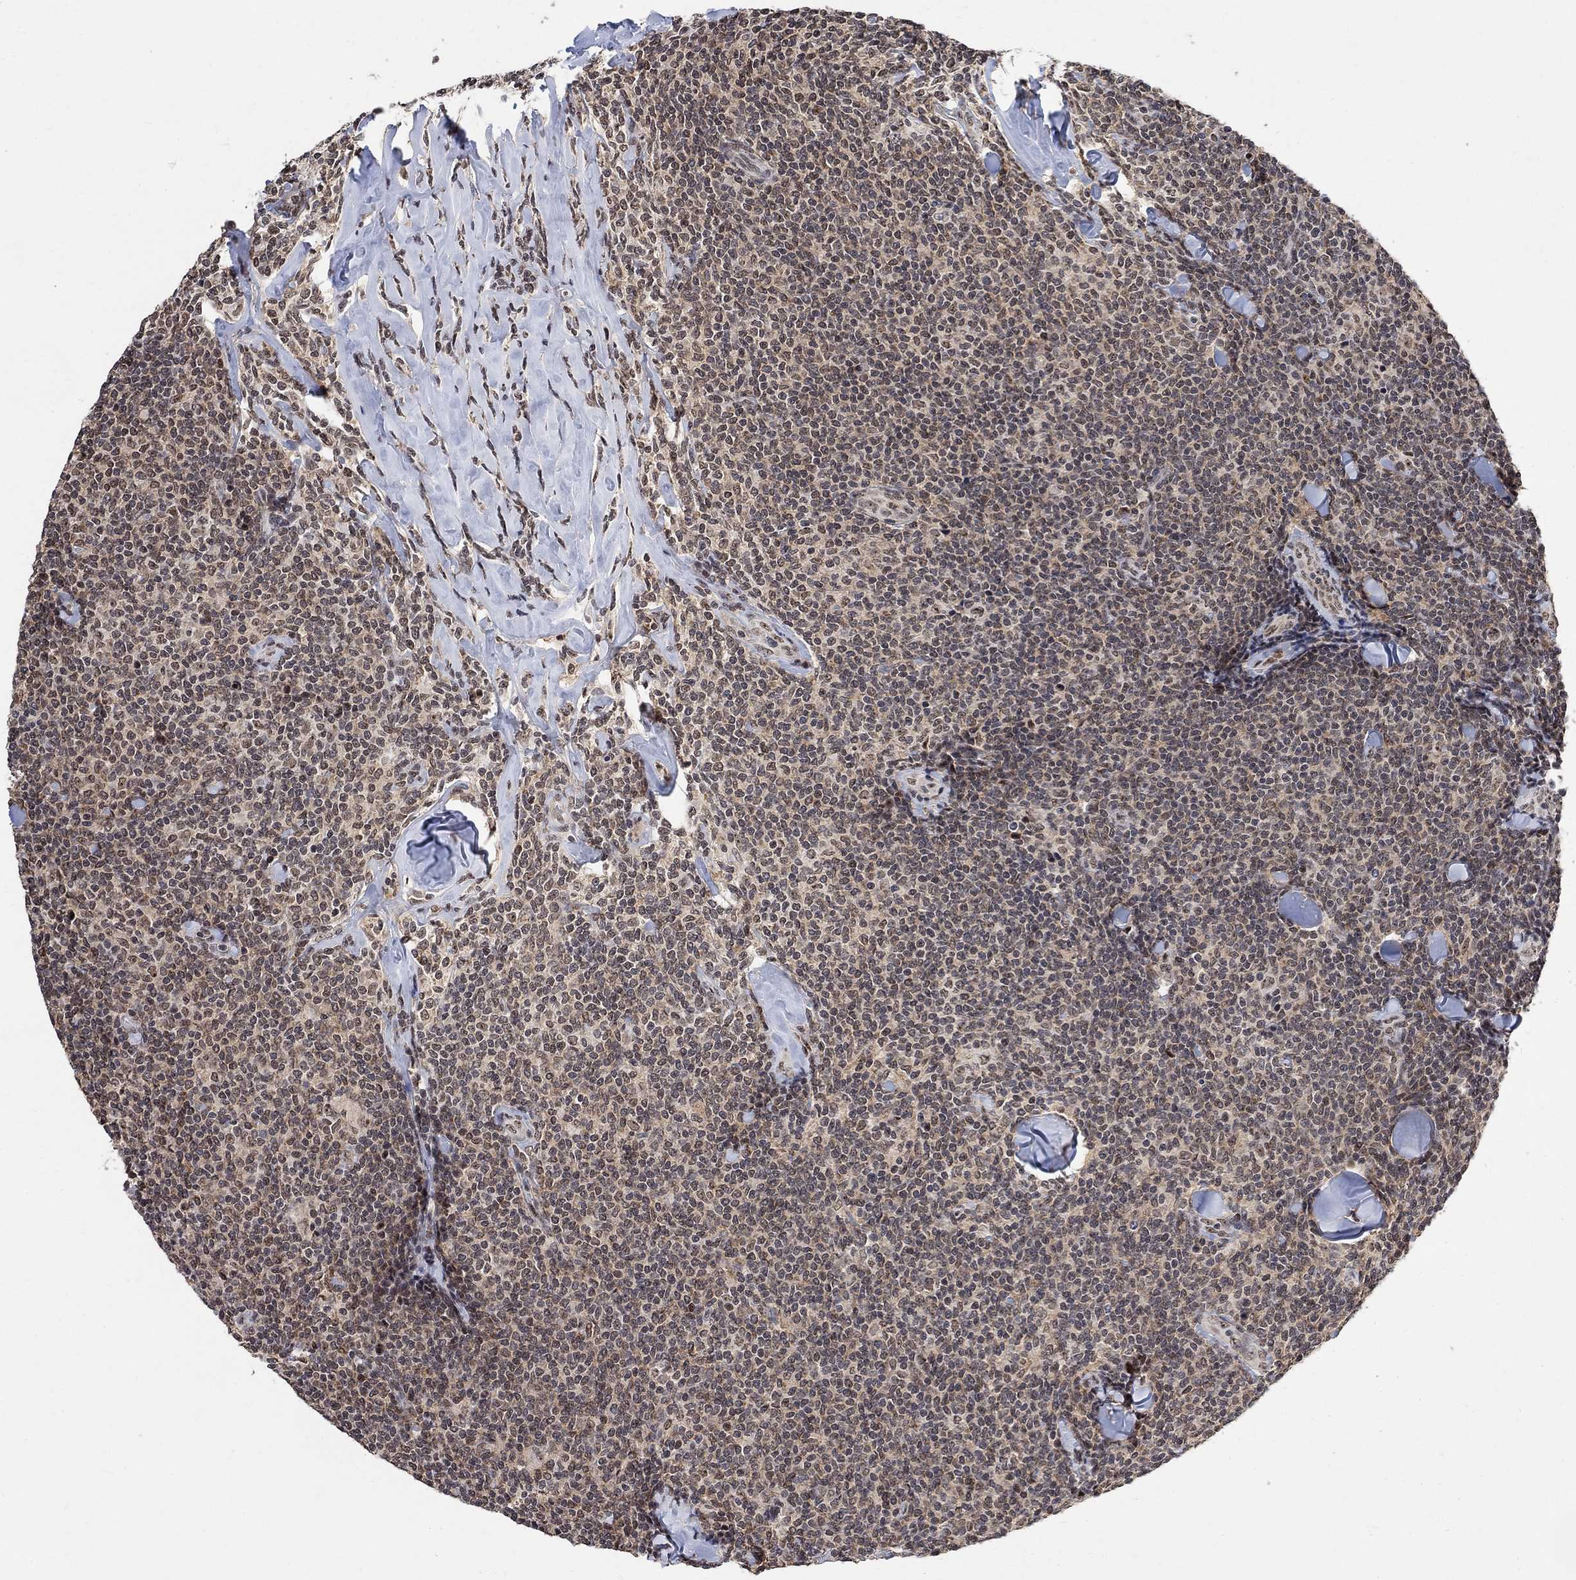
{"staining": {"intensity": "negative", "quantity": "none", "location": "none"}, "tissue": "lymphoma", "cell_type": "Tumor cells", "image_type": "cancer", "snomed": [{"axis": "morphology", "description": "Malignant lymphoma, non-Hodgkin's type, Low grade"}, {"axis": "topography", "description": "Lymph node"}], "caption": "An immunohistochemistry (IHC) micrograph of lymphoma is shown. There is no staining in tumor cells of lymphoma.", "gene": "E4F1", "patient": {"sex": "female", "age": 56}}